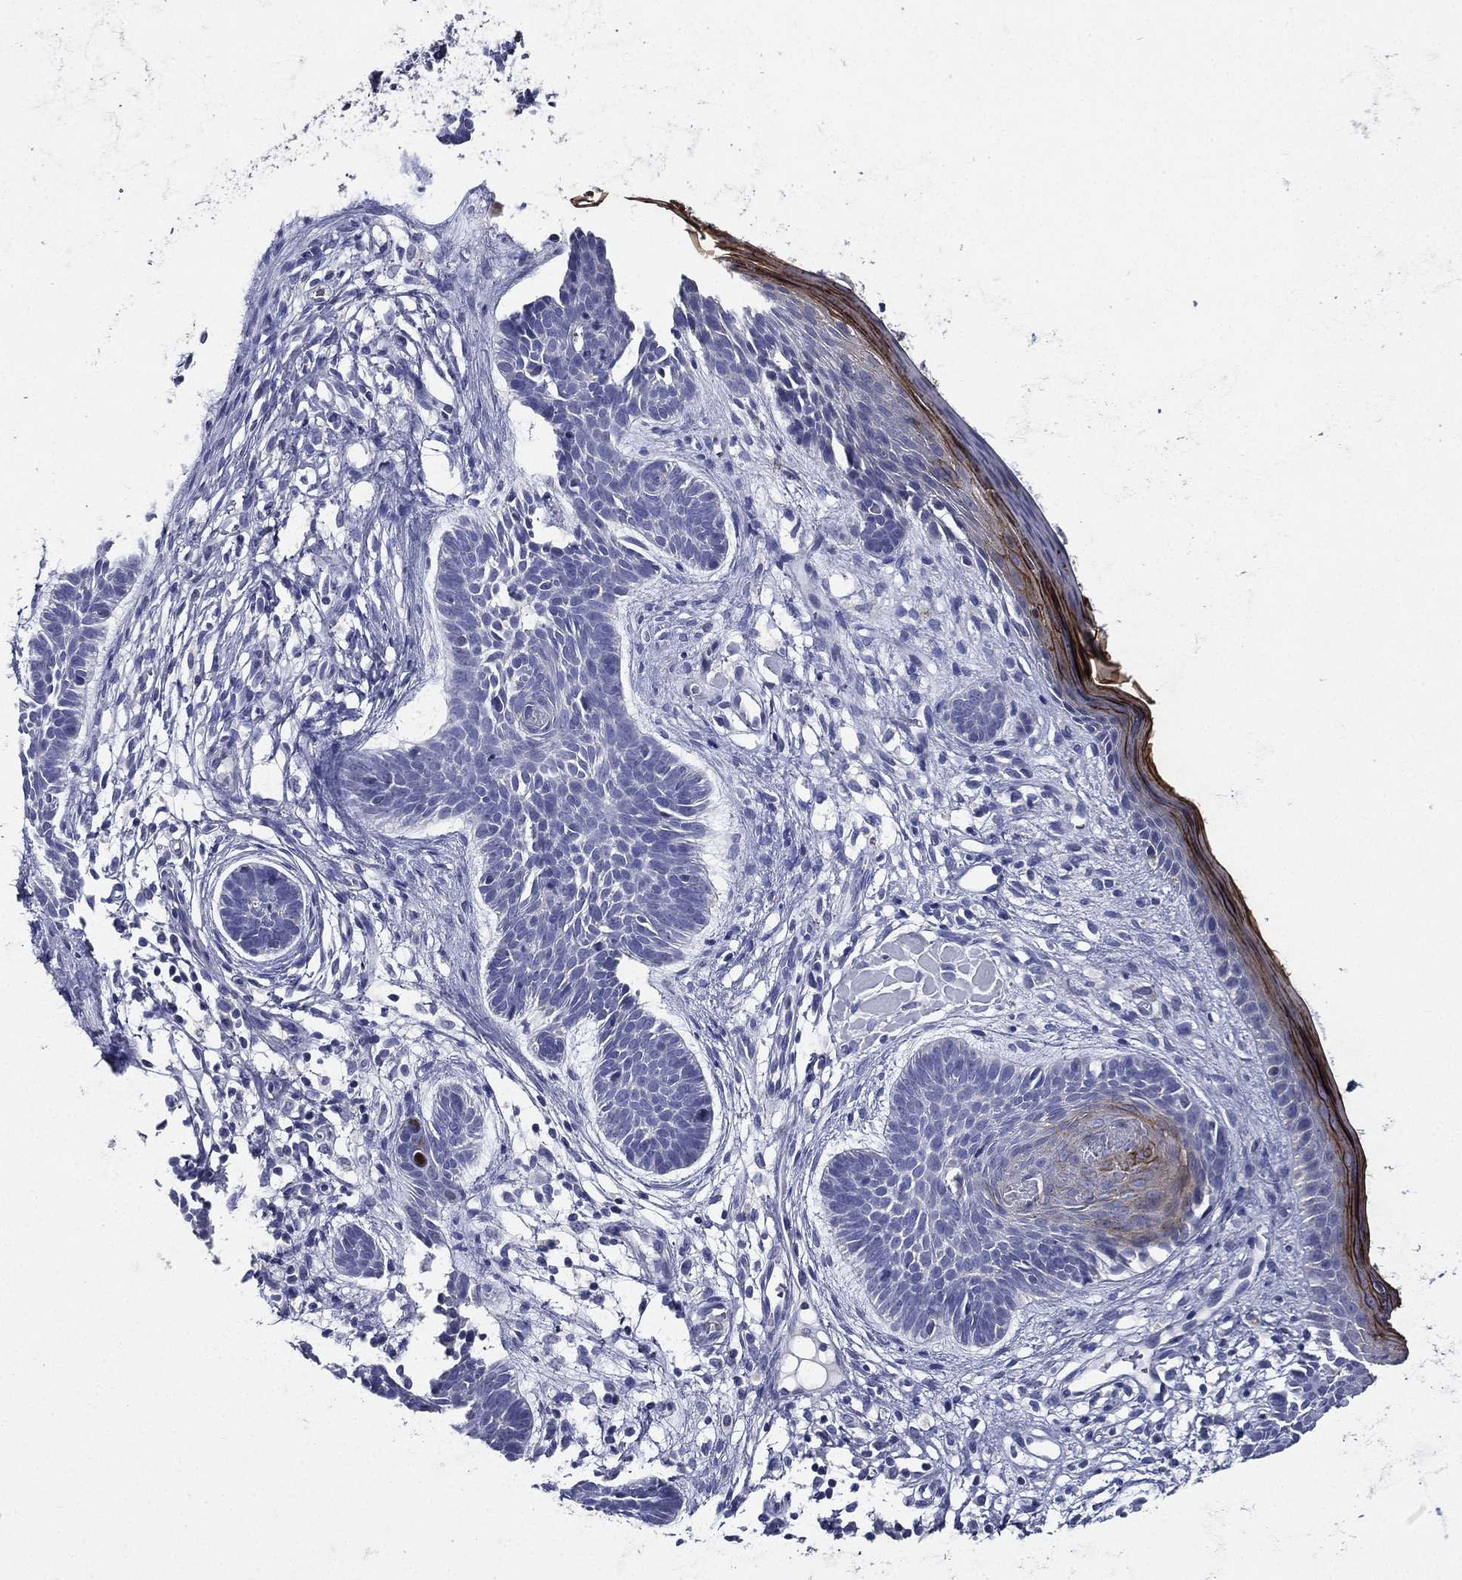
{"staining": {"intensity": "negative", "quantity": "none", "location": "none"}, "tissue": "skin cancer", "cell_type": "Tumor cells", "image_type": "cancer", "snomed": [{"axis": "morphology", "description": "Basal cell carcinoma"}, {"axis": "topography", "description": "Skin"}], "caption": "This is a image of IHC staining of skin basal cell carcinoma, which shows no expression in tumor cells.", "gene": "TGM1", "patient": {"sex": "male", "age": 85}}